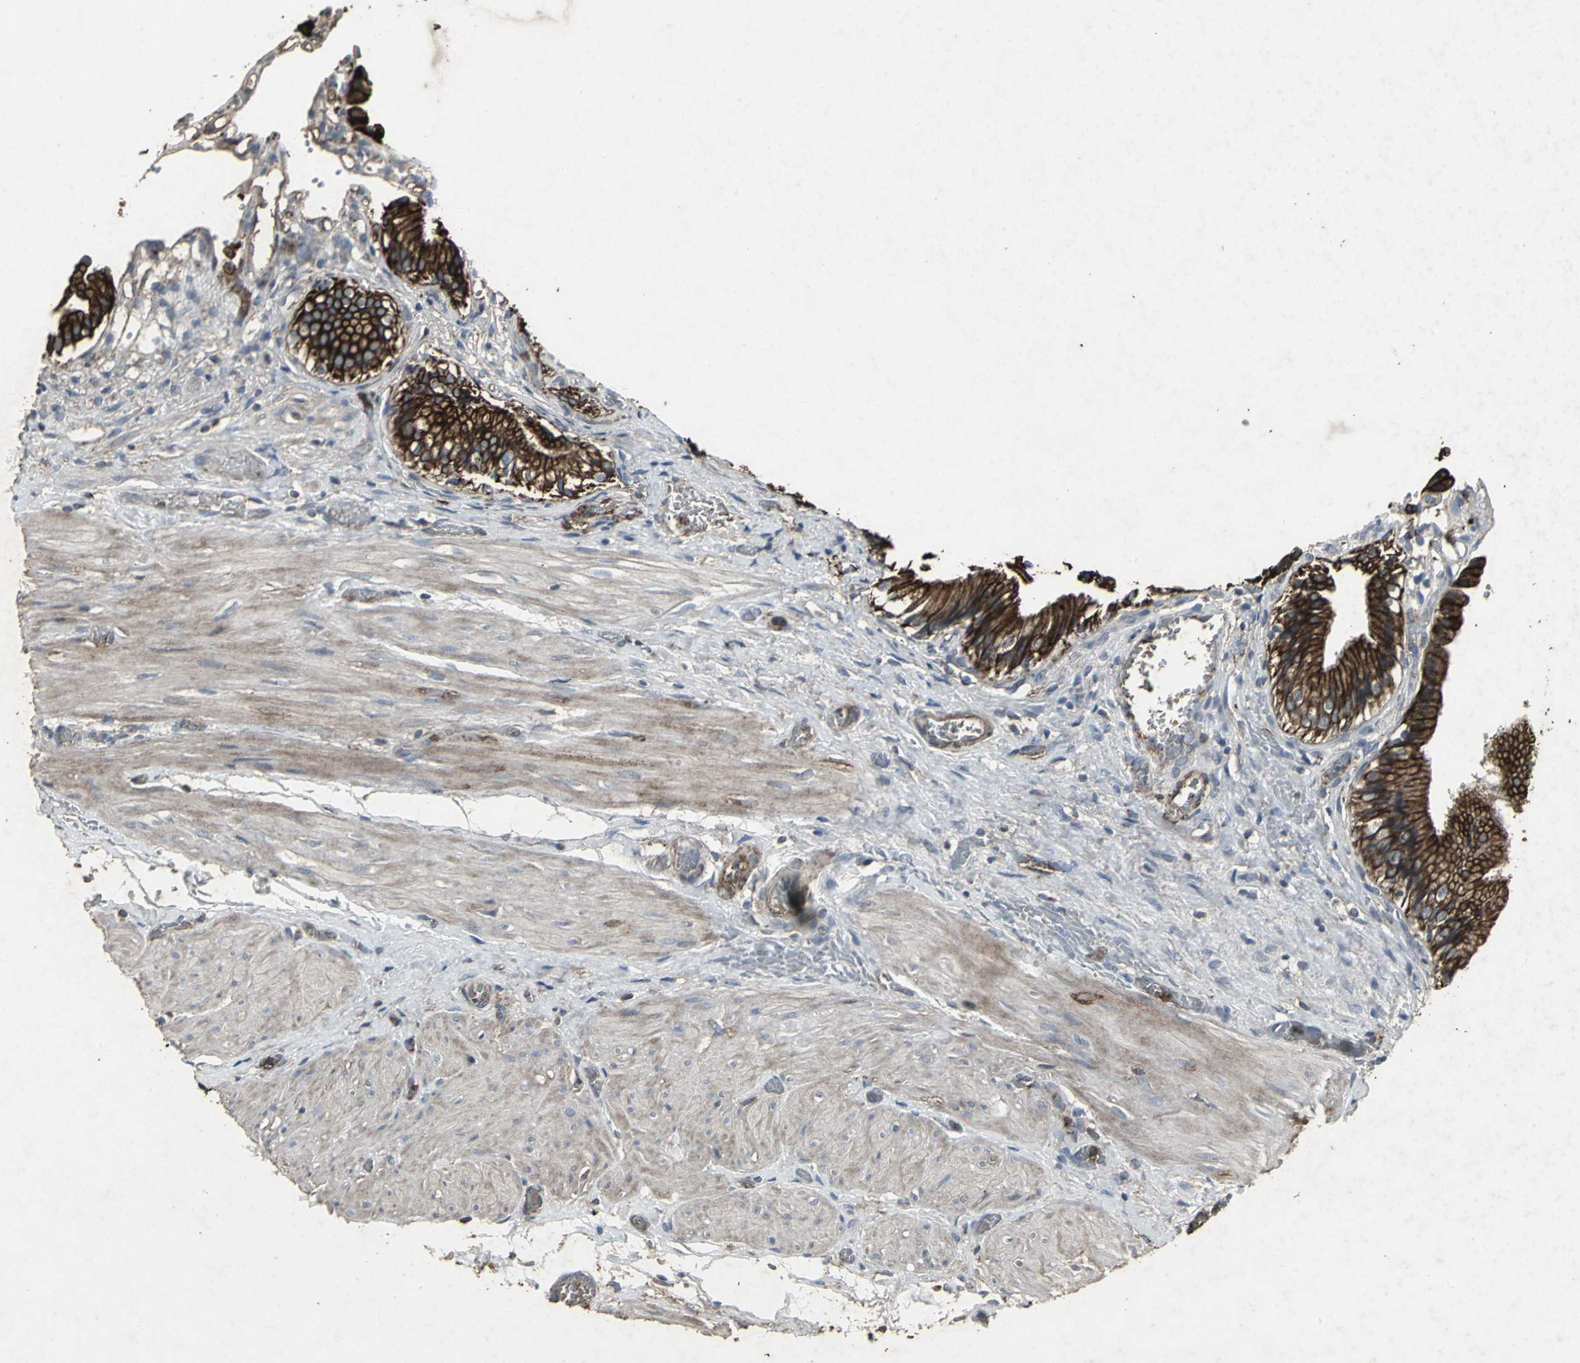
{"staining": {"intensity": "strong", "quantity": ">75%", "location": "cytoplasmic/membranous"}, "tissue": "gallbladder", "cell_type": "Glandular cells", "image_type": "normal", "snomed": [{"axis": "morphology", "description": "Normal tissue, NOS"}, {"axis": "topography", "description": "Gallbladder"}], "caption": "Benign gallbladder was stained to show a protein in brown. There is high levels of strong cytoplasmic/membranous staining in about >75% of glandular cells.", "gene": "CCR9", "patient": {"sex": "male", "age": 65}}